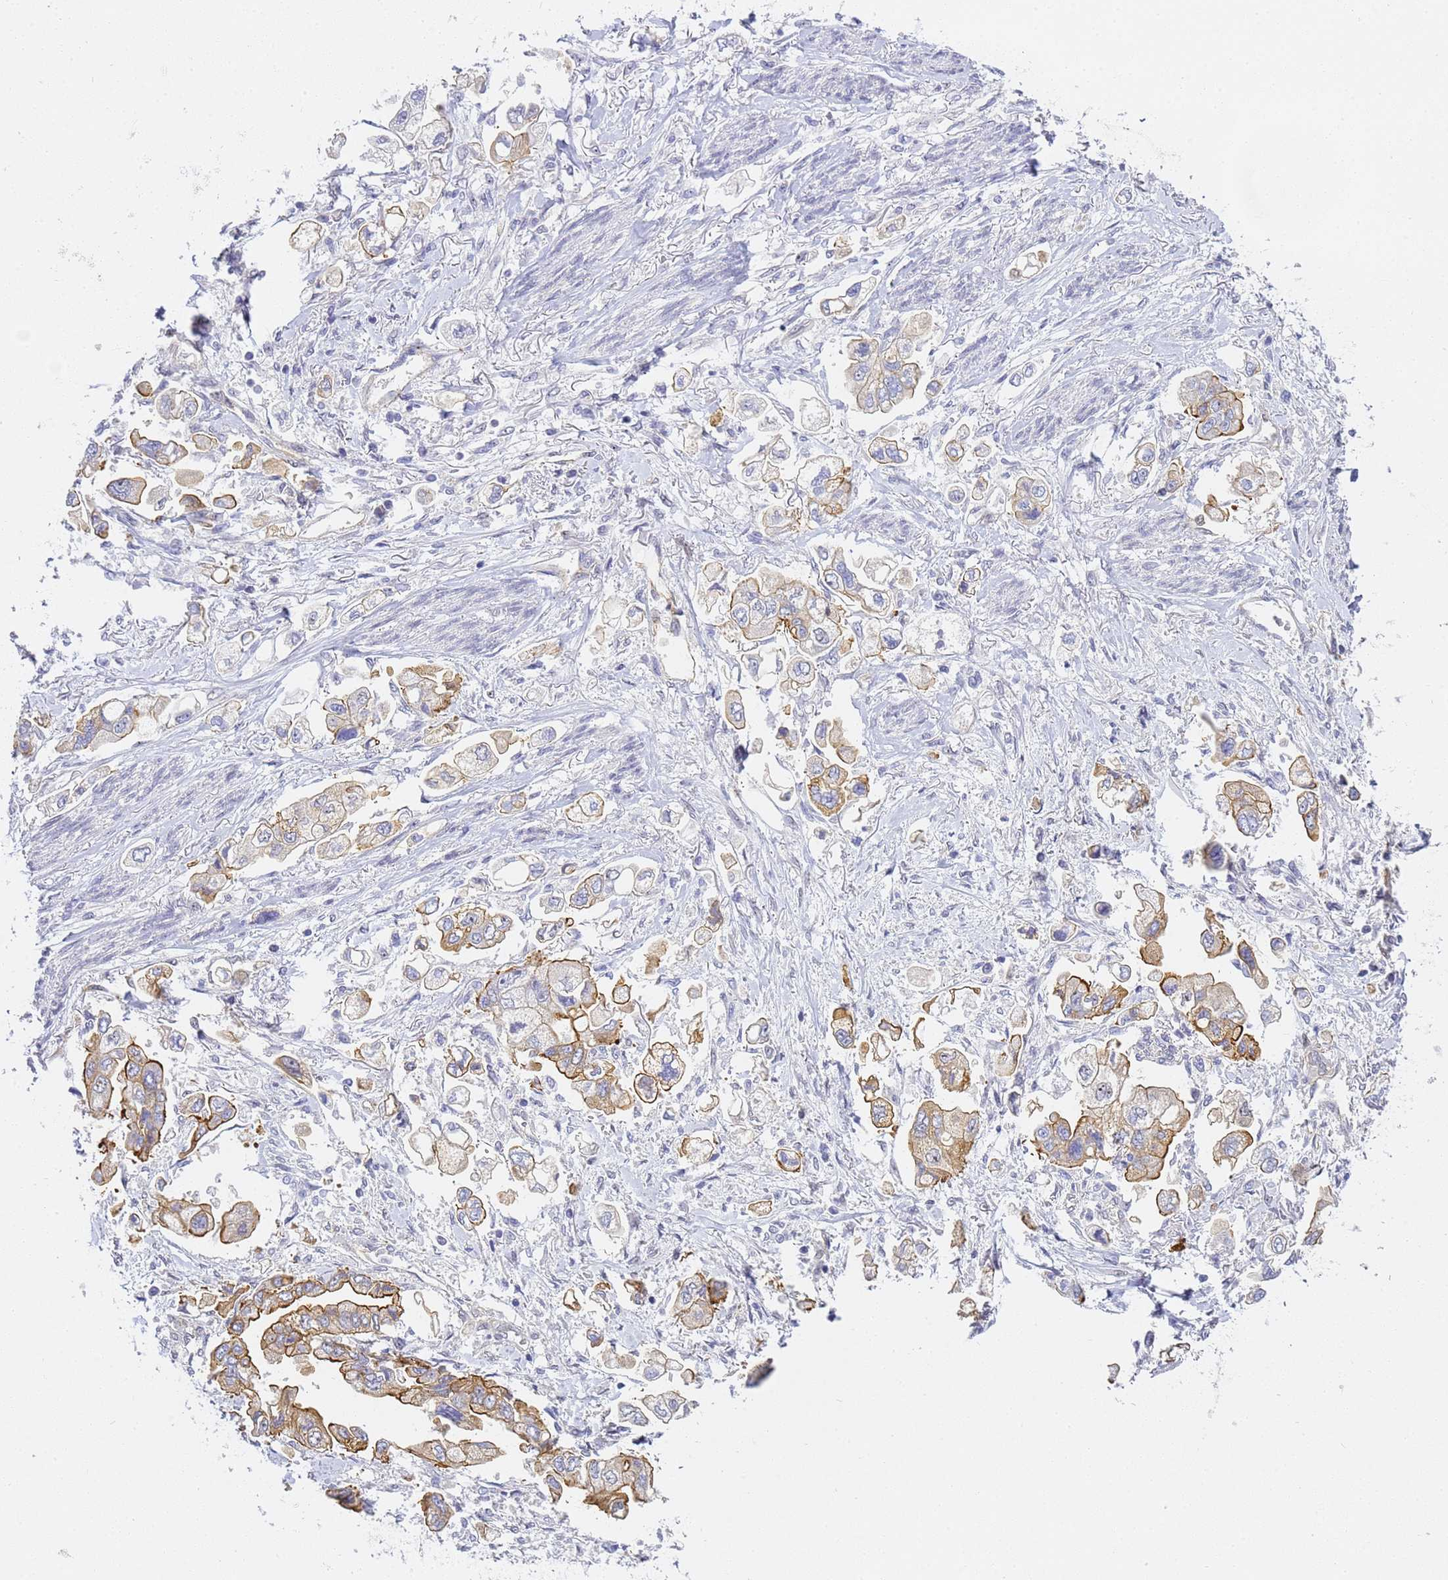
{"staining": {"intensity": "moderate", "quantity": "25%-75%", "location": "cytoplasmic/membranous"}, "tissue": "stomach cancer", "cell_type": "Tumor cells", "image_type": "cancer", "snomed": [{"axis": "morphology", "description": "Adenocarcinoma, NOS"}, {"axis": "topography", "description": "Stomach"}], "caption": "Stomach cancer (adenocarcinoma) was stained to show a protein in brown. There is medium levels of moderate cytoplasmic/membranous staining in about 25%-75% of tumor cells. Using DAB (3,3'-diaminobenzidine) (brown) and hematoxylin (blue) stains, captured at high magnification using brightfield microscopy.", "gene": "GON4L", "patient": {"sex": "male", "age": 62}}